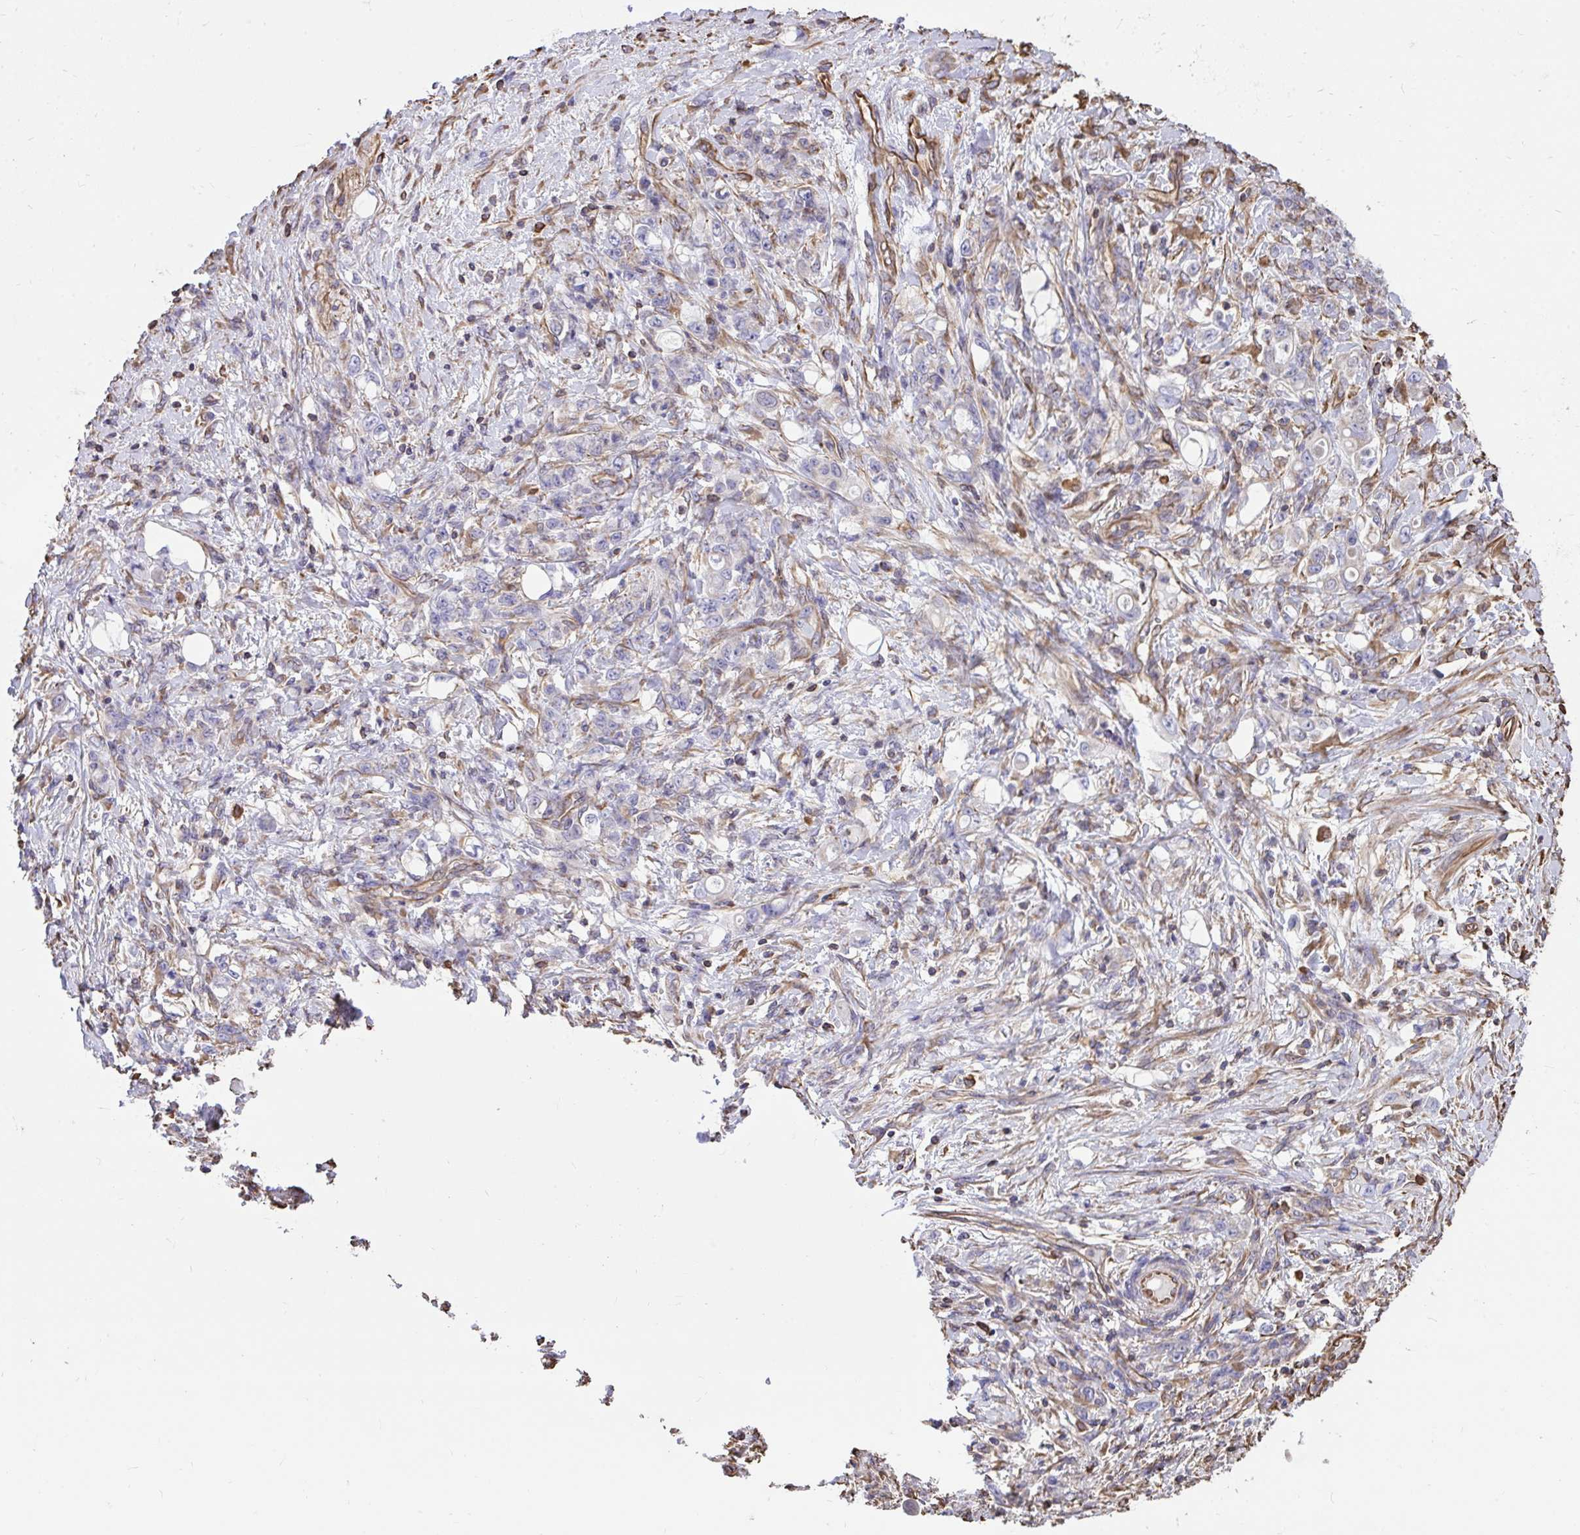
{"staining": {"intensity": "negative", "quantity": "none", "location": "none"}, "tissue": "stomach cancer", "cell_type": "Tumor cells", "image_type": "cancer", "snomed": [{"axis": "morphology", "description": "Adenocarcinoma, NOS"}, {"axis": "topography", "description": "Stomach"}], "caption": "This is a photomicrograph of IHC staining of stomach cancer (adenocarcinoma), which shows no staining in tumor cells. (Immunohistochemistry (ihc), brightfield microscopy, high magnification).", "gene": "RNF103", "patient": {"sex": "female", "age": 79}}